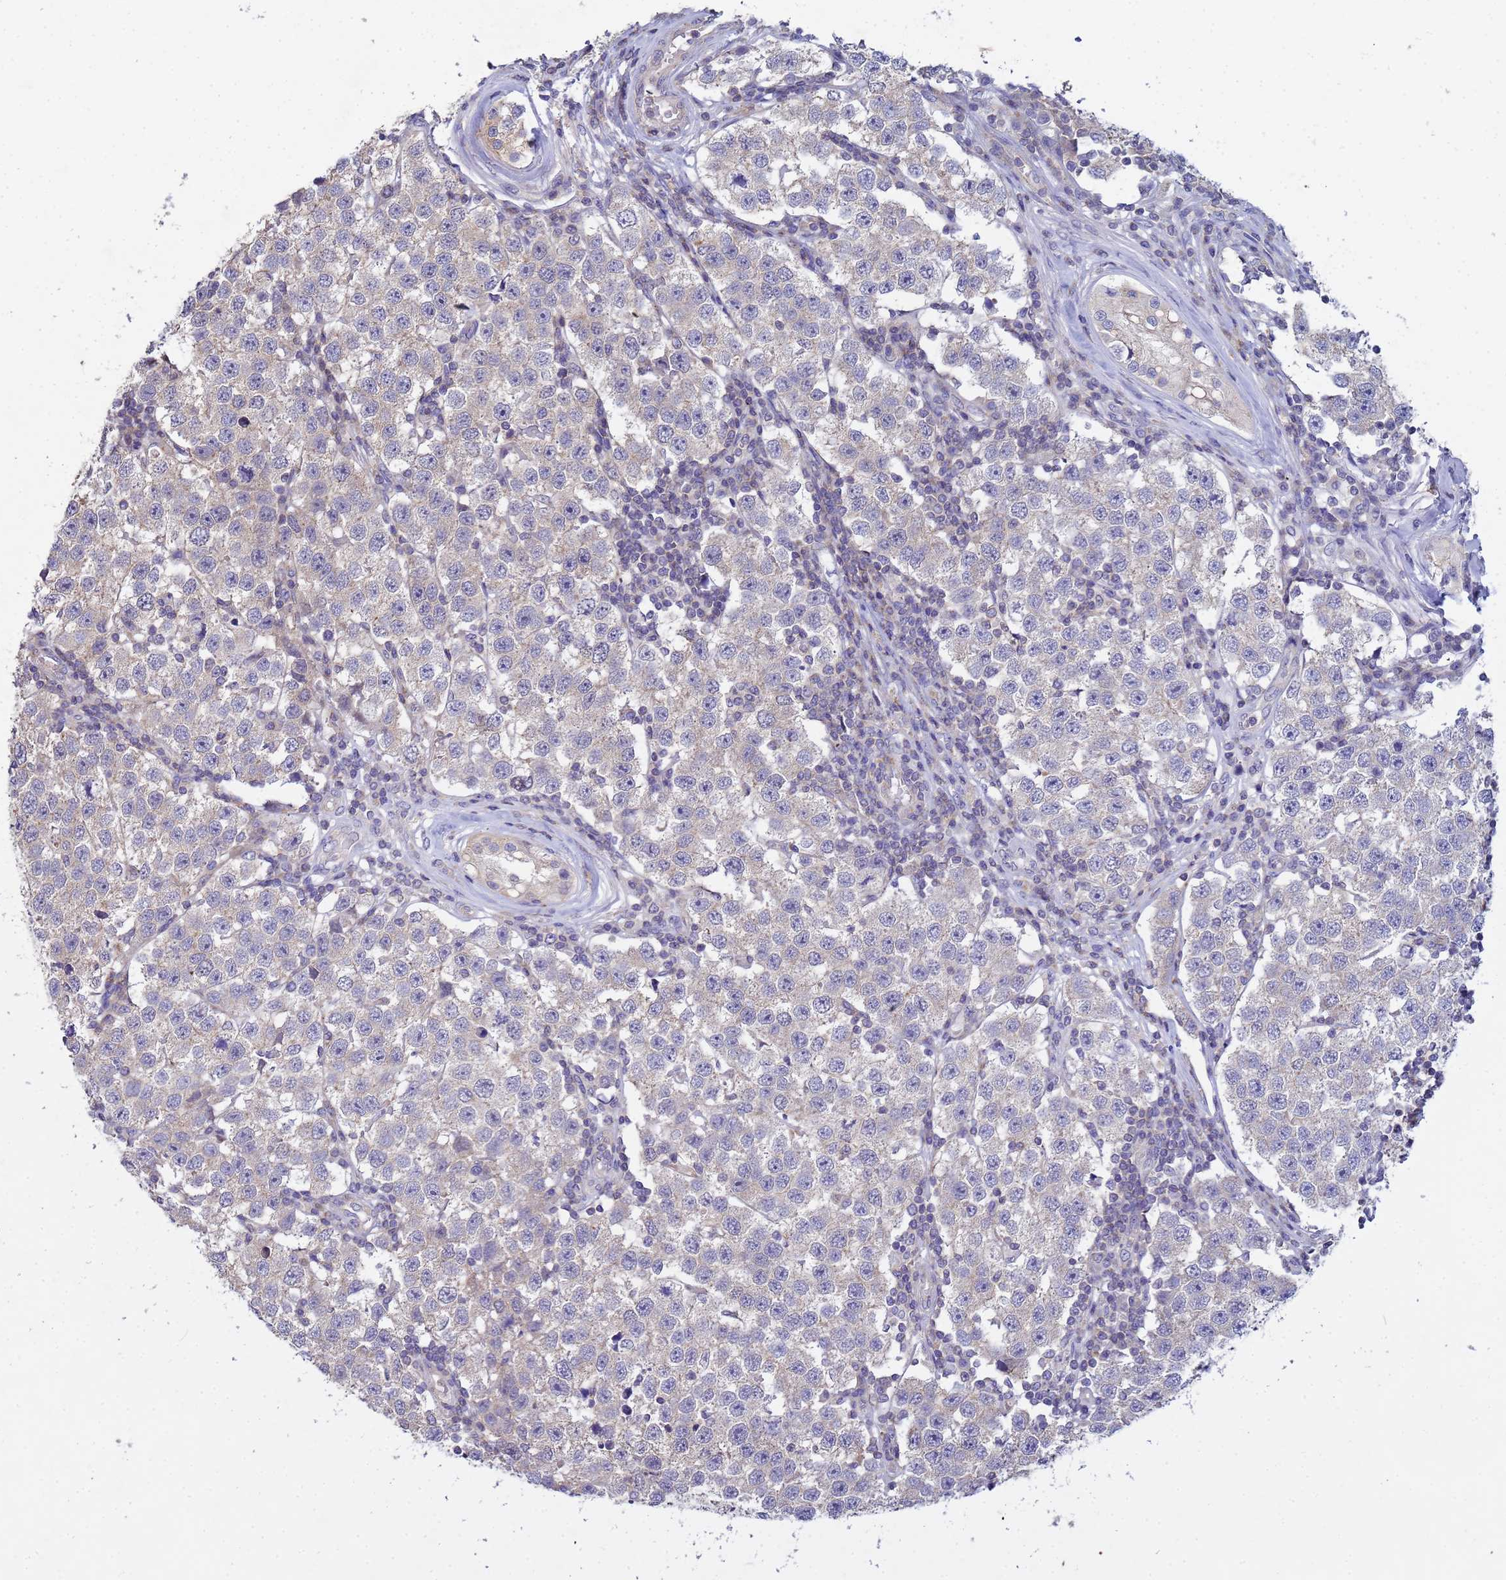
{"staining": {"intensity": "negative", "quantity": "none", "location": "none"}, "tissue": "testis cancer", "cell_type": "Tumor cells", "image_type": "cancer", "snomed": [{"axis": "morphology", "description": "Seminoma, NOS"}, {"axis": "topography", "description": "Testis"}], "caption": "Testis cancer stained for a protein using IHC reveals no expression tumor cells.", "gene": "CDC34", "patient": {"sex": "male", "age": 34}}